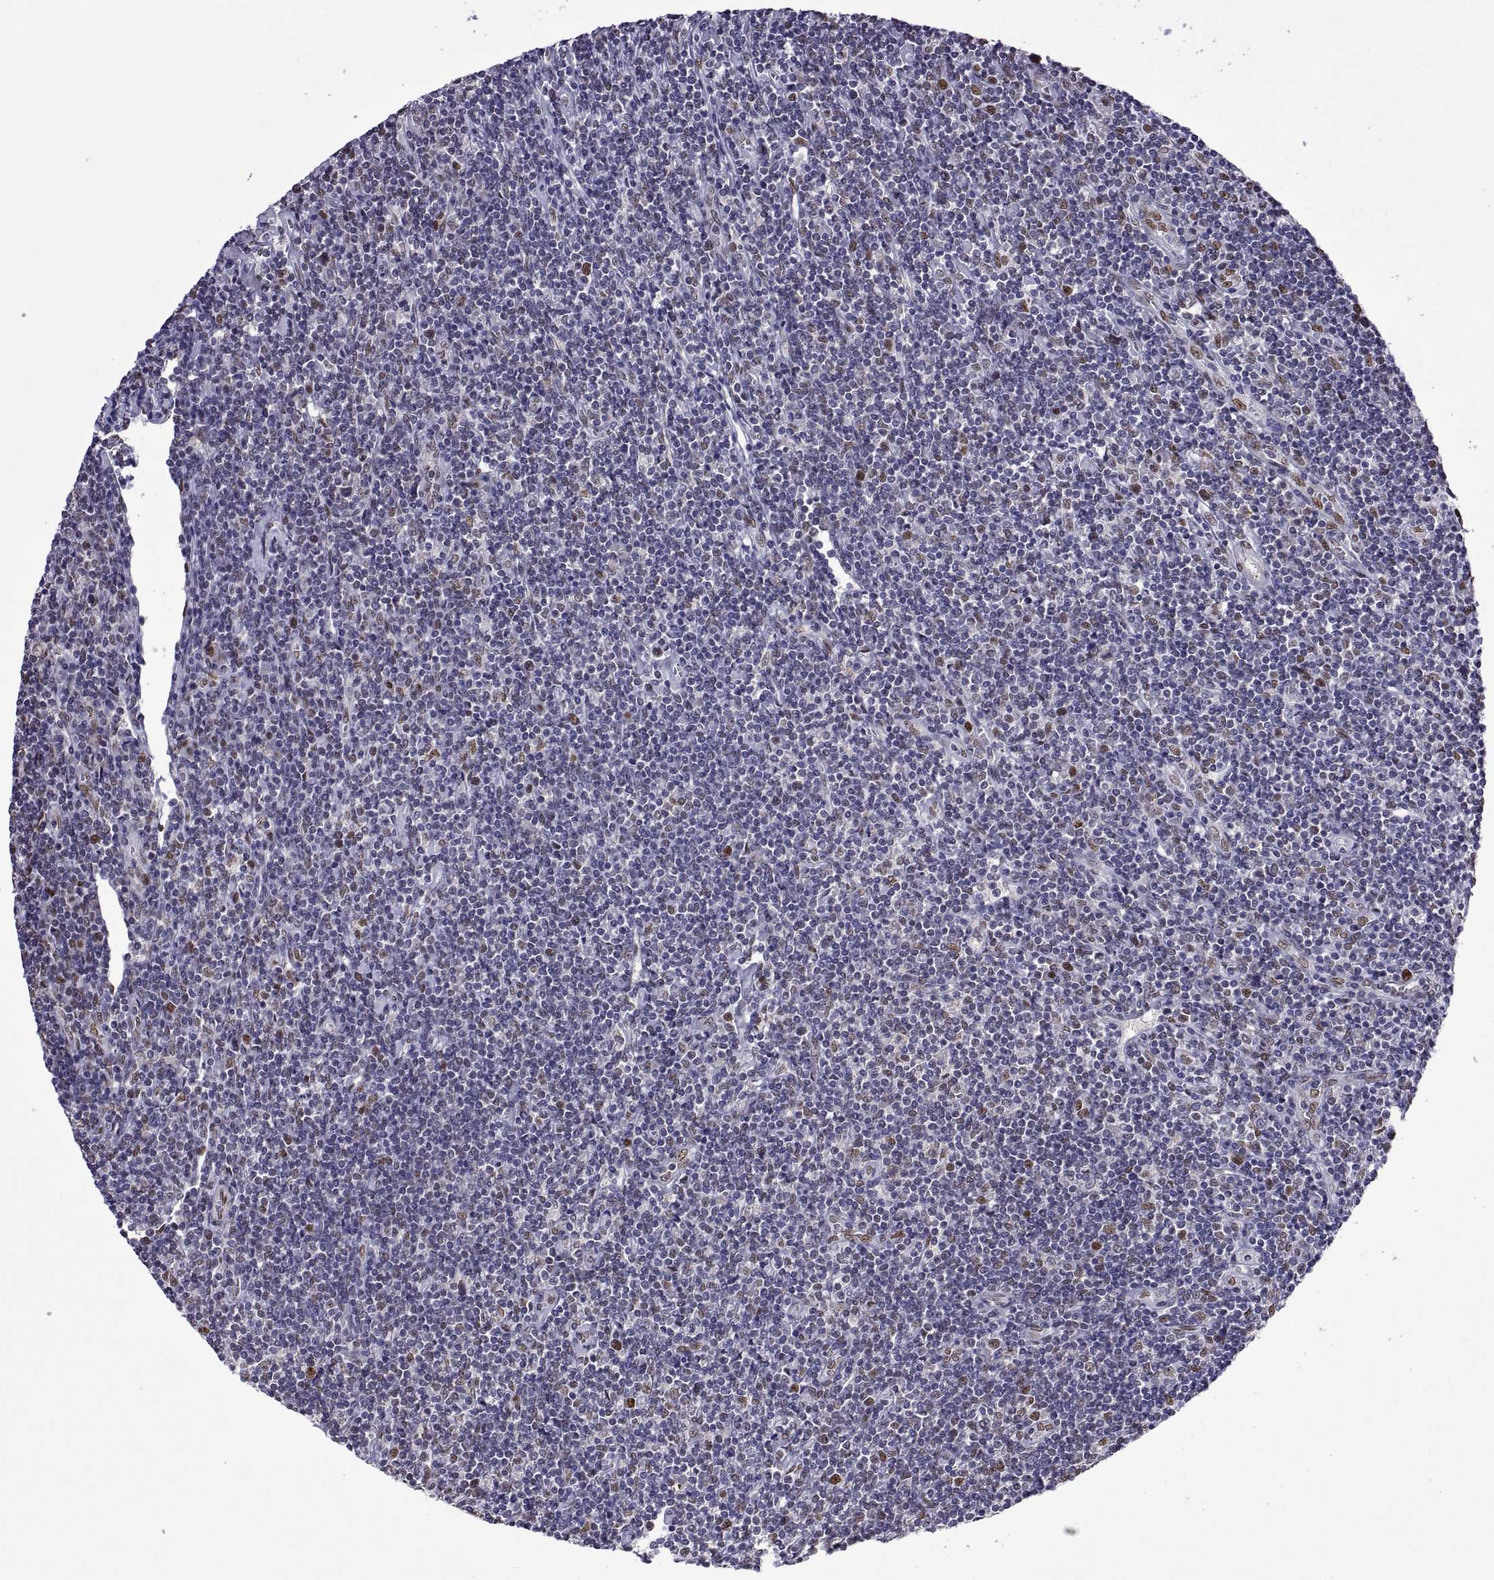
{"staining": {"intensity": "moderate", "quantity": ">75%", "location": "nuclear"}, "tissue": "lymphoma", "cell_type": "Tumor cells", "image_type": "cancer", "snomed": [{"axis": "morphology", "description": "Hodgkin's disease, NOS"}, {"axis": "topography", "description": "Lymph node"}], "caption": "Protein expression analysis of Hodgkin's disease exhibits moderate nuclear staining in about >75% of tumor cells.", "gene": "NR4A1", "patient": {"sex": "male", "age": 40}}